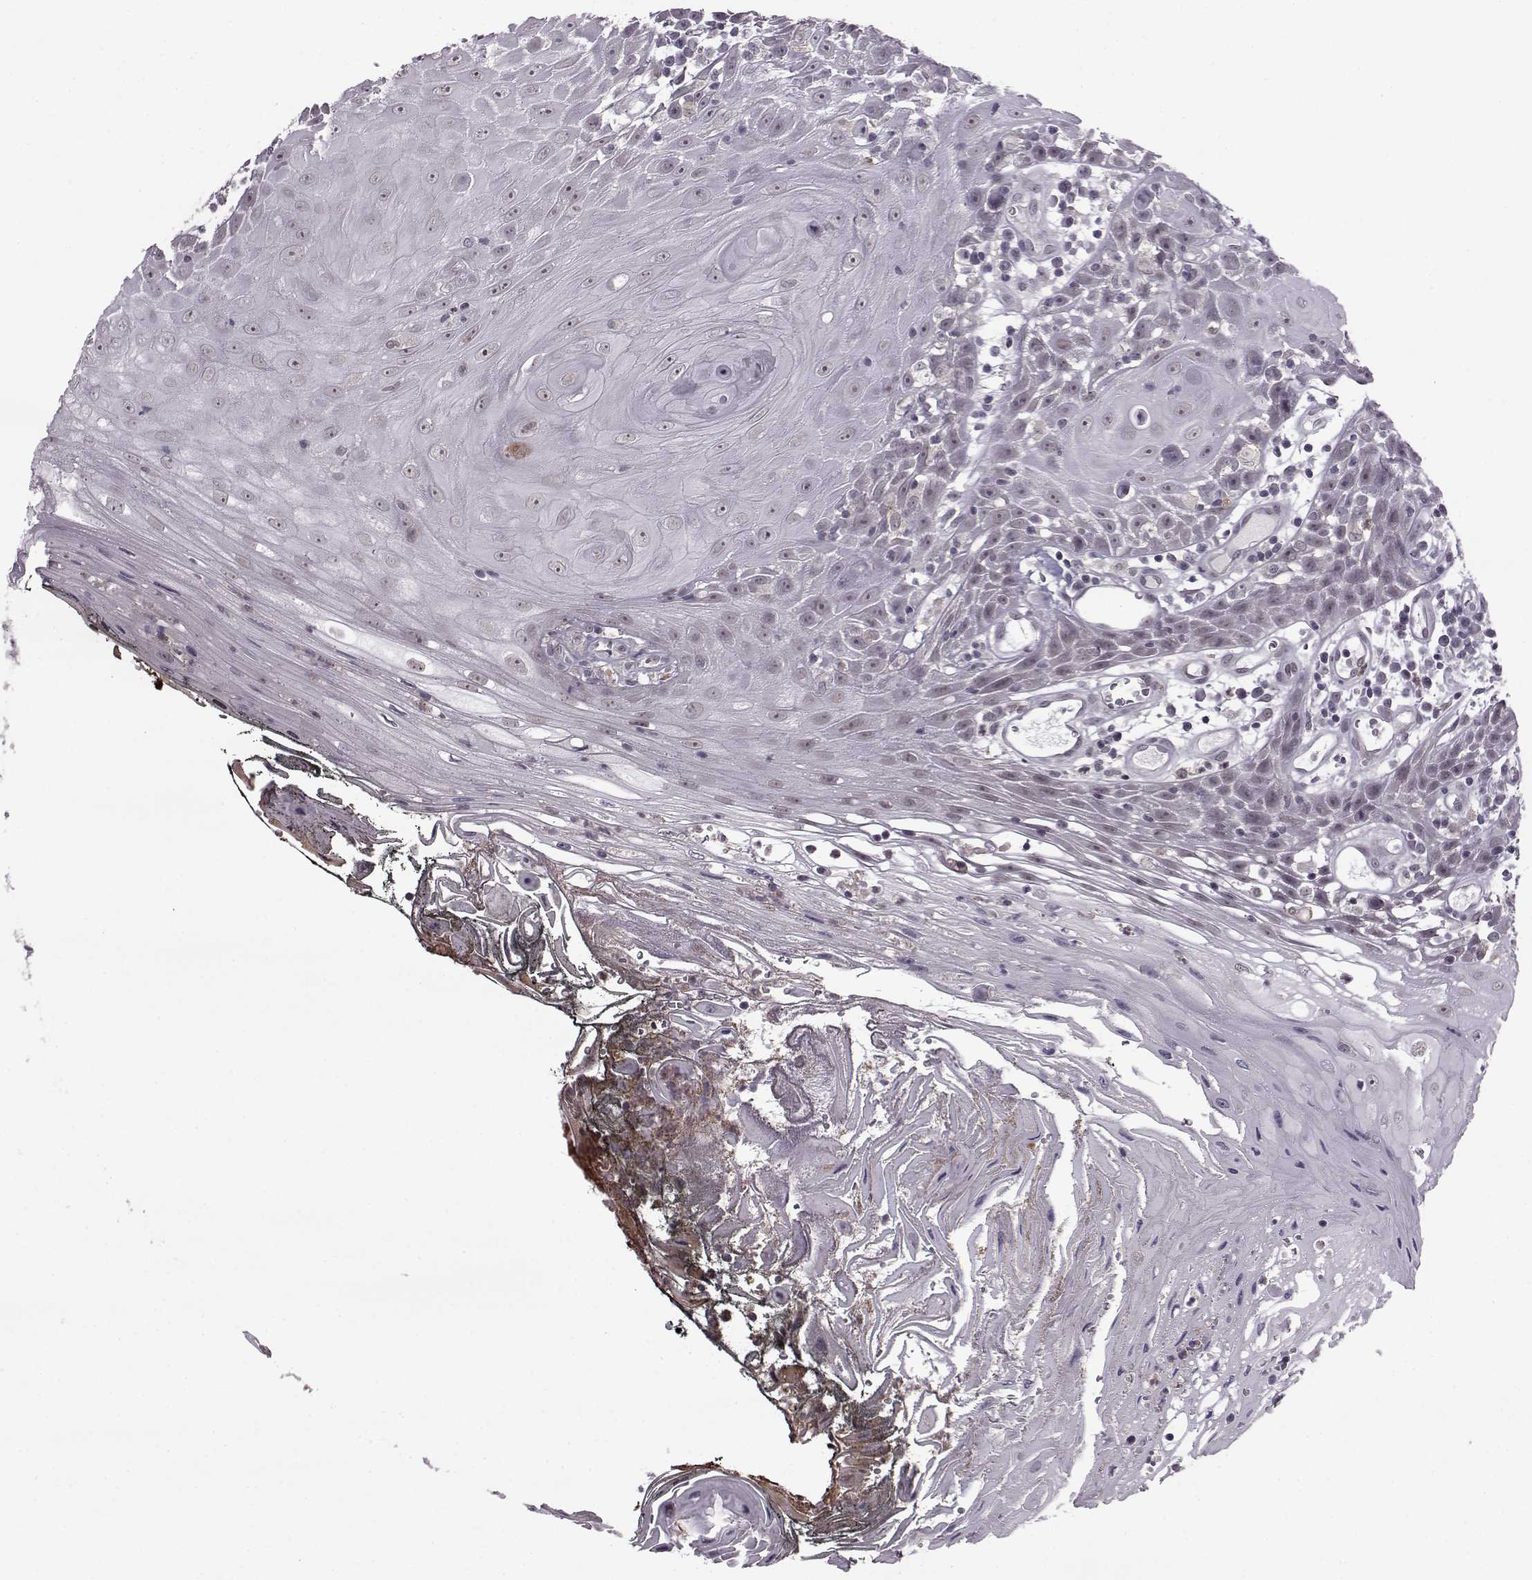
{"staining": {"intensity": "negative", "quantity": "none", "location": "none"}, "tissue": "head and neck cancer", "cell_type": "Tumor cells", "image_type": "cancer", "snomed": [{"axis": "morphology", "description": "Squamous cell carcinoma, NOS"}, {"axis": "topography", "description": "Head-Neck"}], "caption": "IHC photomicrograph of neoplastic tissue: human head and neck squamous cell carcinoma stained with DAB (3,3'-diaminobenzidine) displays no significant protein staining in tumor cells. The staining was performed using DAB to visualize the protein expression in brown, while the nuclei were stained in blue with hematoxylin (Magnification: 20x).", "gene": "SLC28A2", "patient": {"sex": "male", "age": 52}}